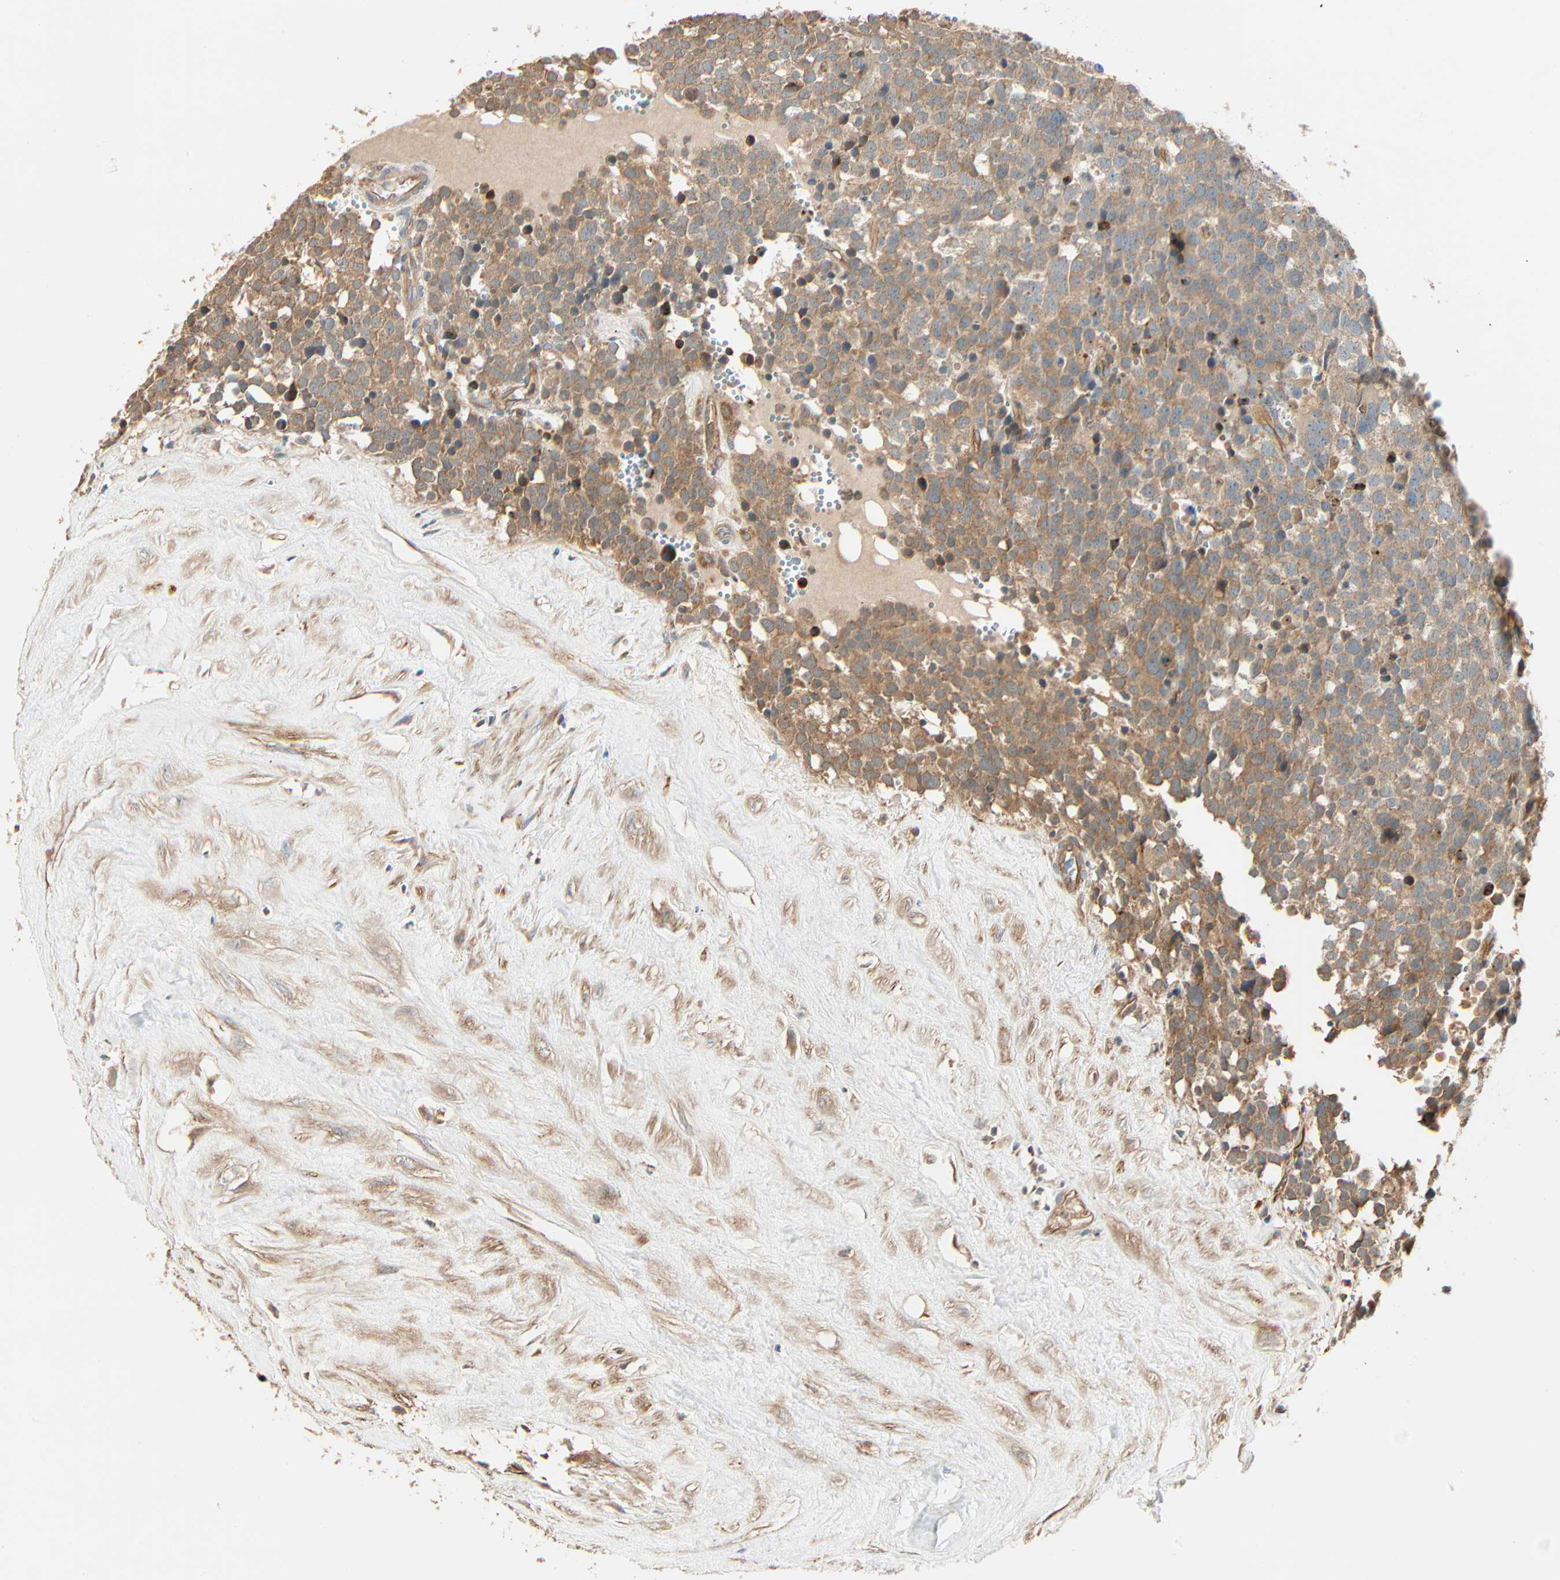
{"staining": {"intensity": "moderate", "quantity": "25%-75%", "location": "cytoplasmic/membranous"}, "tissue": "testis cancer", "cell_type": "Tumor cells", "image_type": "cancer", "snomed": [{"axis": "morphology", "description": "Seminoma, NOS"}, {"axis": "topography", "description": "Testis"}], "caption": "Tumor cells reveal medium levels of moderate cytoplasmic/membranous expression in about 25%-75% of cells in testis cancer.", "gene": "GALK1", "patient": {"sex": "male", "age": 71}}